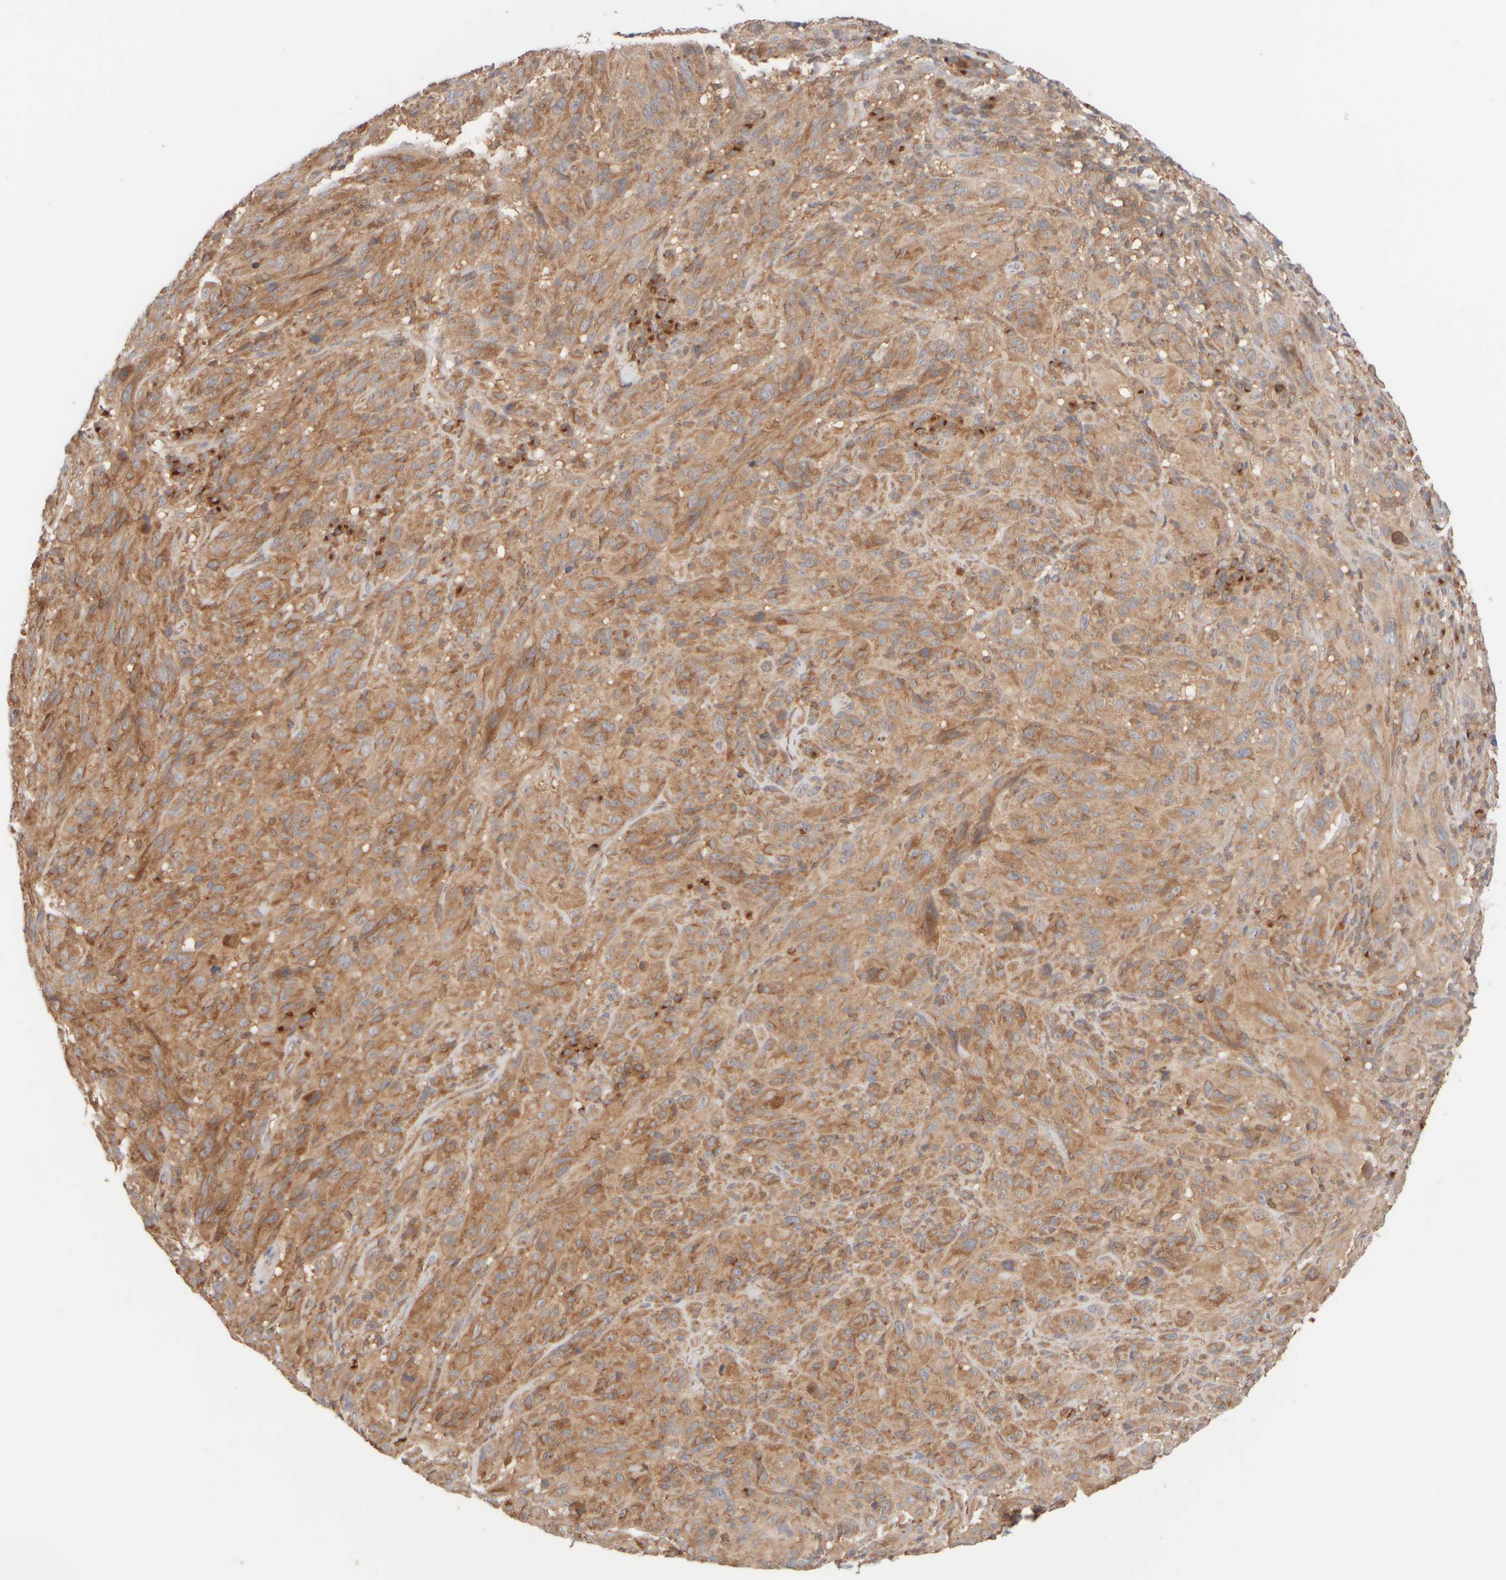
{"staining": {"intensity": "weak", "quantity": ">75%", "location": "cytoplasmic/membranous"}, "tissue": "melanoma", "cell_type": "Tumor cells", "image_type": "cancer", "snomed": [{"axis": "morphology", "description": "Malignant melanoma, NOS"}, {"axis": "topography", "description": "Skin of head"}], "caption": "Human melanoma stained with a brown dye shows weak cytoplasmic/membranous positive positivity in about >75% of tumor cells.", "gene": "RABEP1", "patient": {"sex": "male", "age": 96}}